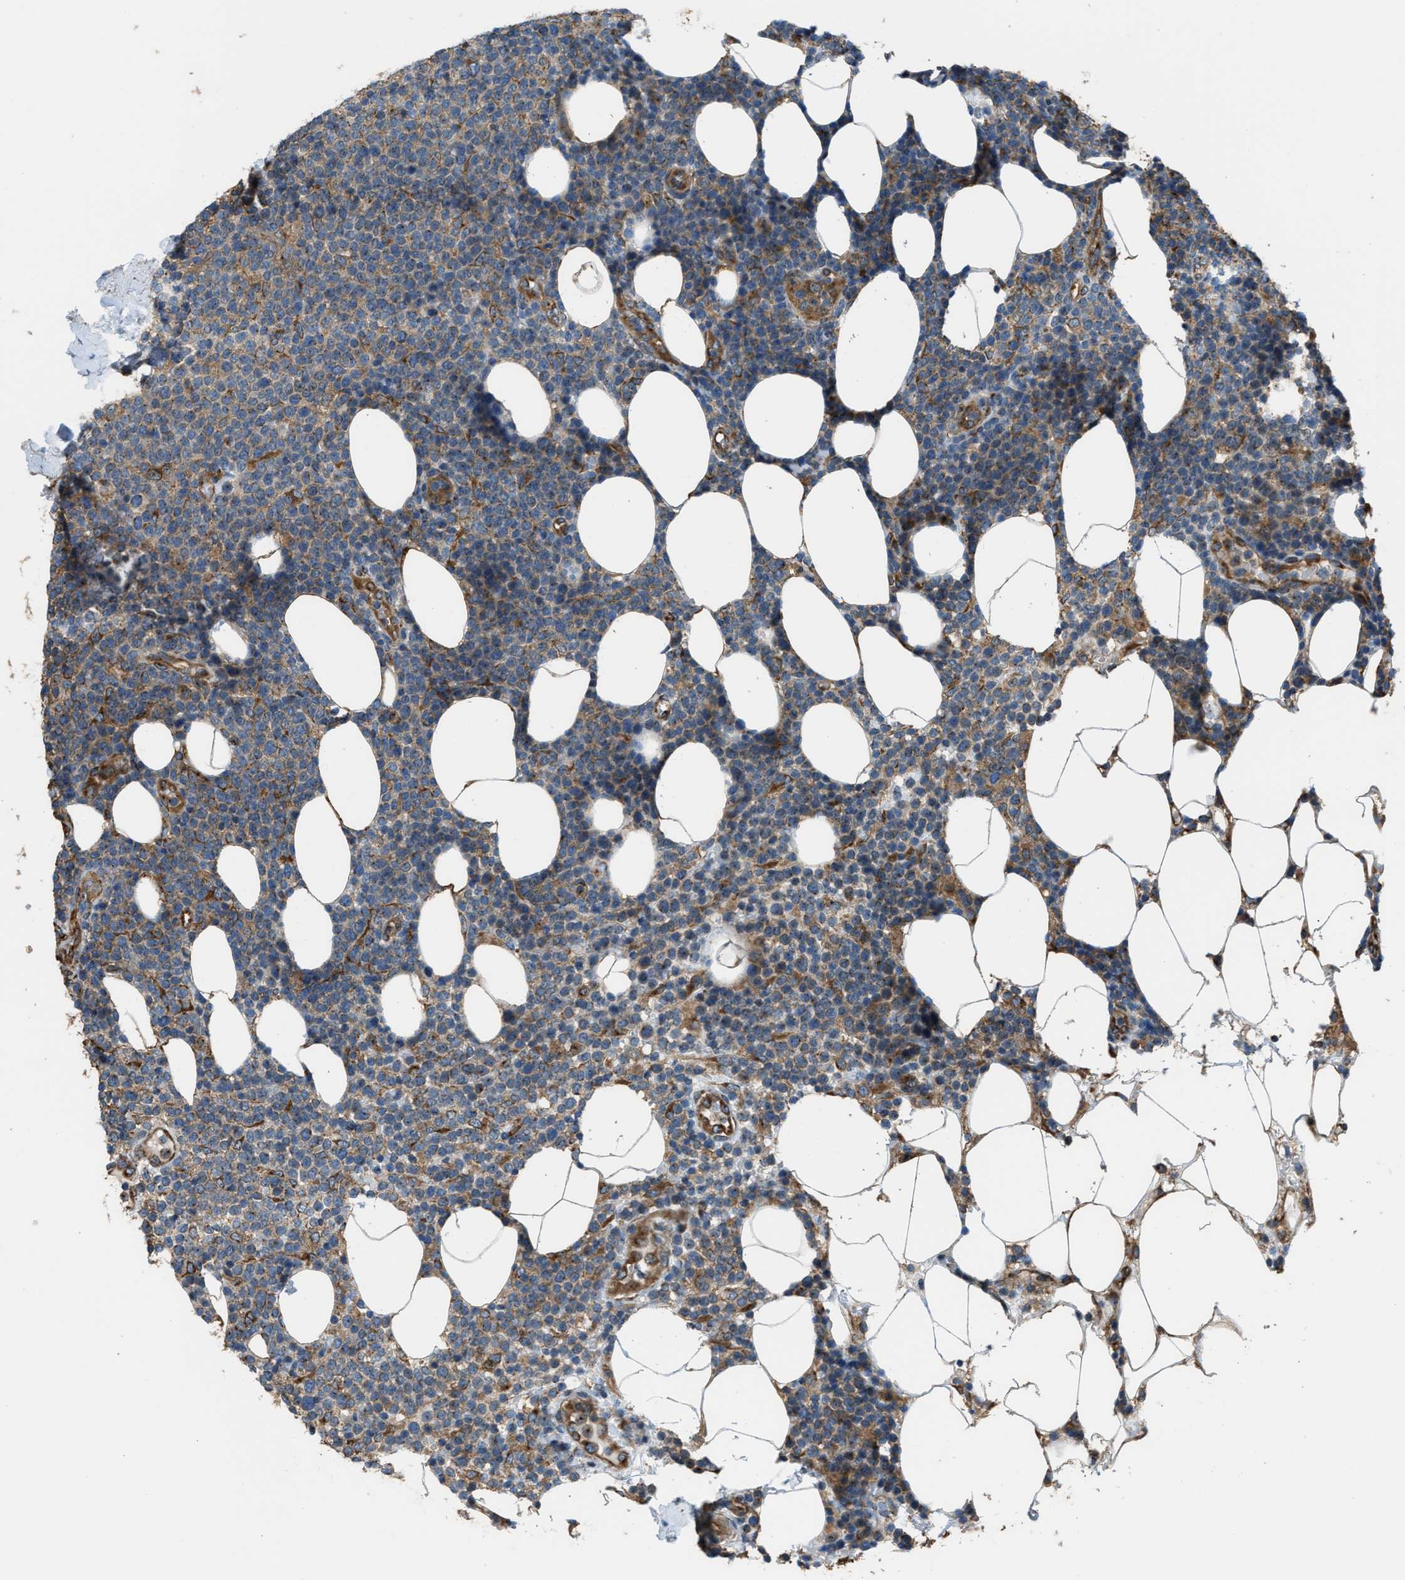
{"staining": {"intensity": "moderate", "quantity": ">75%", "location": "cytoplasmic/membranous"}, "tissue": "lymphoma", "cell_type": "Tumor cells", "image_type": "cancer", "snomed": [{"axis": "morphology", "description": "Malignant lymphoma, non-Hodgkin's type, High grade"}, {"axis": "topography", "description": "Lymph node"}], "caption": "Malignant lymphoma, non-Hodgkin's type (high-grade) stained for a protein demonstrates moderate cytoplasmic/membranous positivity in tumor cells. (DAB (3,3'-diaminobenzidine) IHC, brown staining for protein, blue staining for nuclei).", "gene": "TRPC1", "patient": {"sex": "male", "age": 61}}